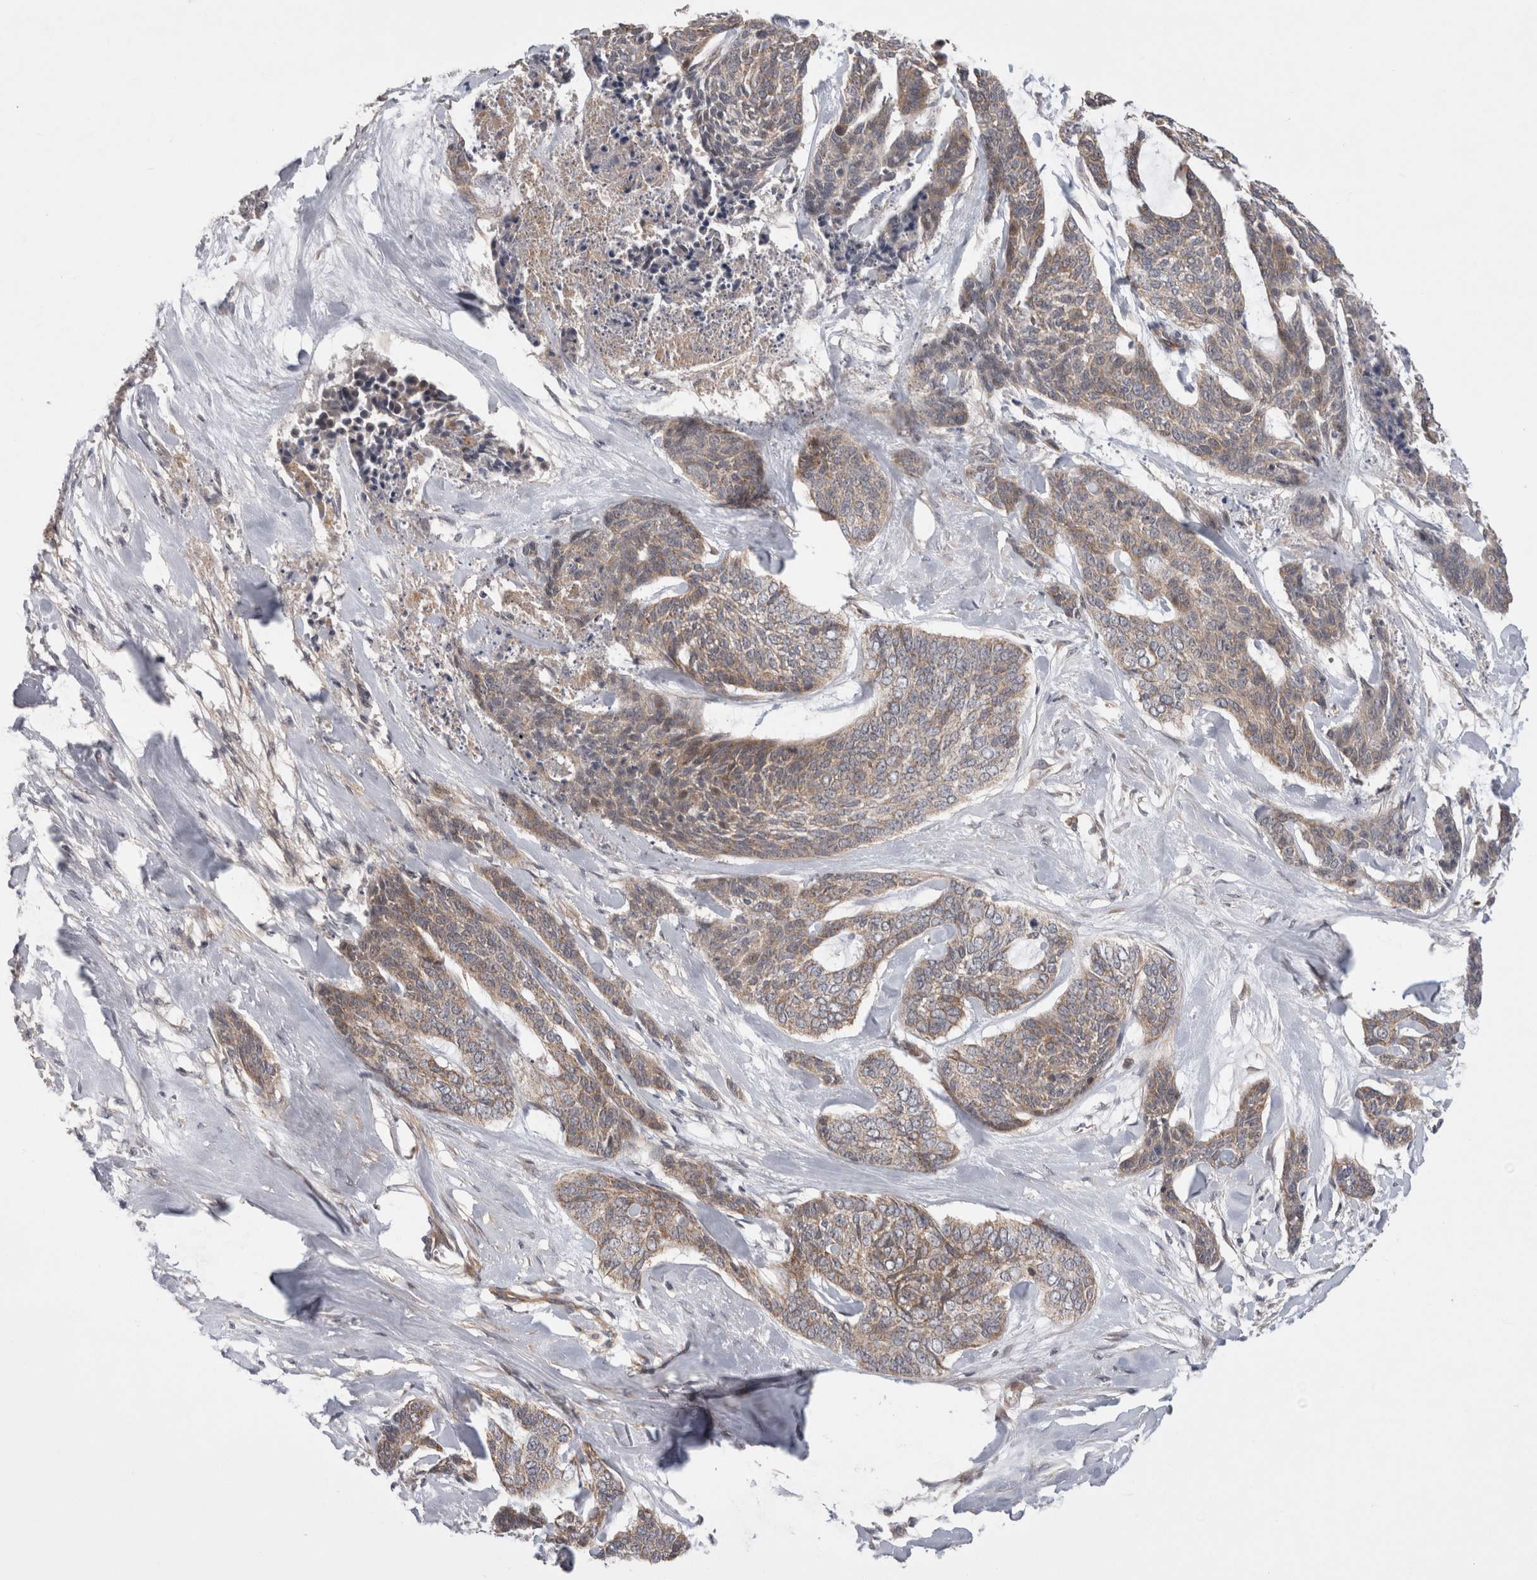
{"staining": {"intensity": "weak", "quantity": ">75%", "location": "cytoplasmic/membranous"}, "tissue": "skin cancer", "cell_type": "Tumor cells", "image_type": "cancer", "snomed": [{"axis": "morphology", "description": "Basal cell carcinoma"}, {"axis": "topography", "description": "Skin"}], "caption": "Immunohistochemistry photomicrograph of neoplastic tissue: human skin cancer (basal cell carcinoma) stained using immunohistochemistry reveals low levels of weak protein expression localized specifically in the cytoplasmic/membranous of tumor cells, appearing as a cytoplasmic/membranous brown color.", "gene": "DARS2", "patient": {"sex": "female", "age": 64}}